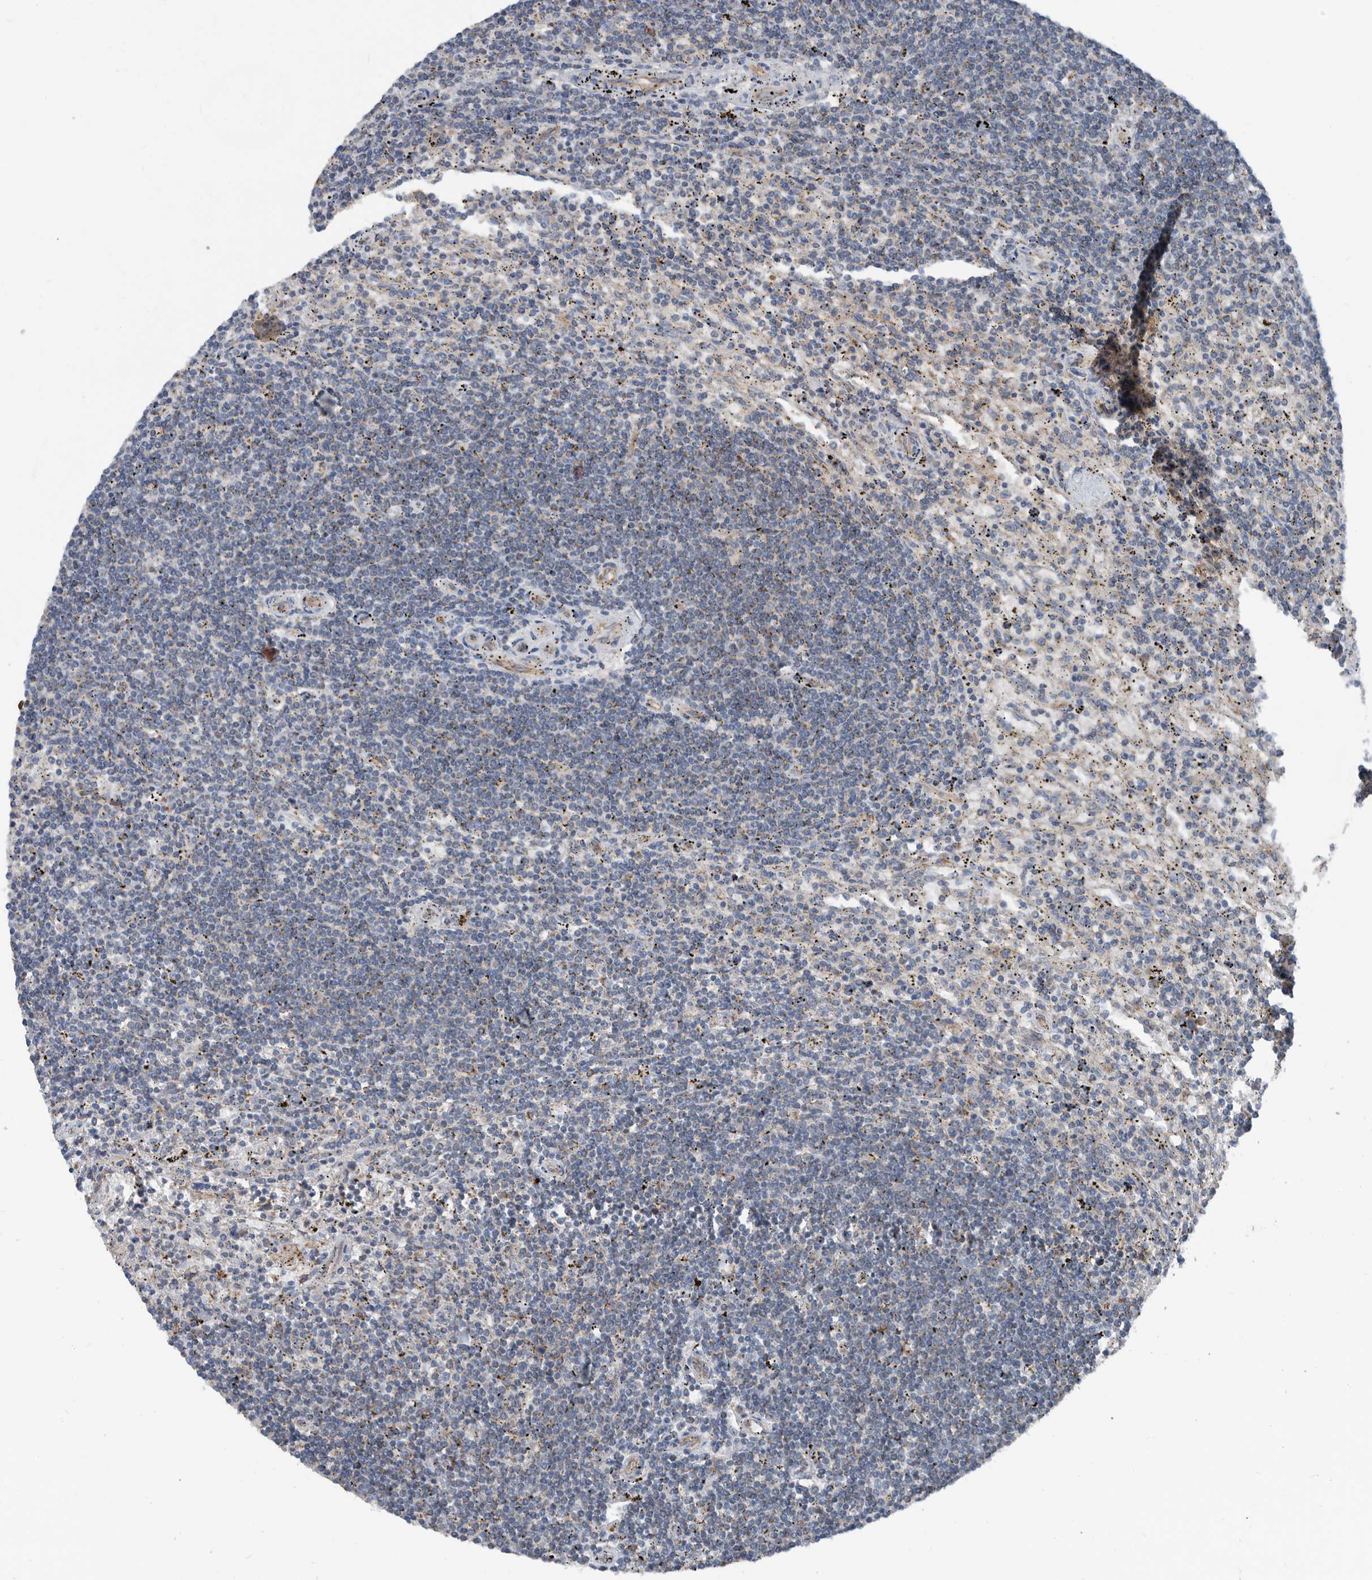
{"staining": {"intensity": "negative", "quantity": "none", "location": "none"}, "tissue": "lymphoma", "cell_type": "Tumor cells", "image_type": "cancer", "snomed": [{"axis": "morphology", "description": "Malignant lymphoma, non-Hodgkin's type, Low grade"}, {"axis": "topography", "description": "Spleen"}], "caption": "An image of human lymphoma is negative for staining in tumor cells.", "gene": "AFAP1", "patient": {"sex": "male", "age": 76}}